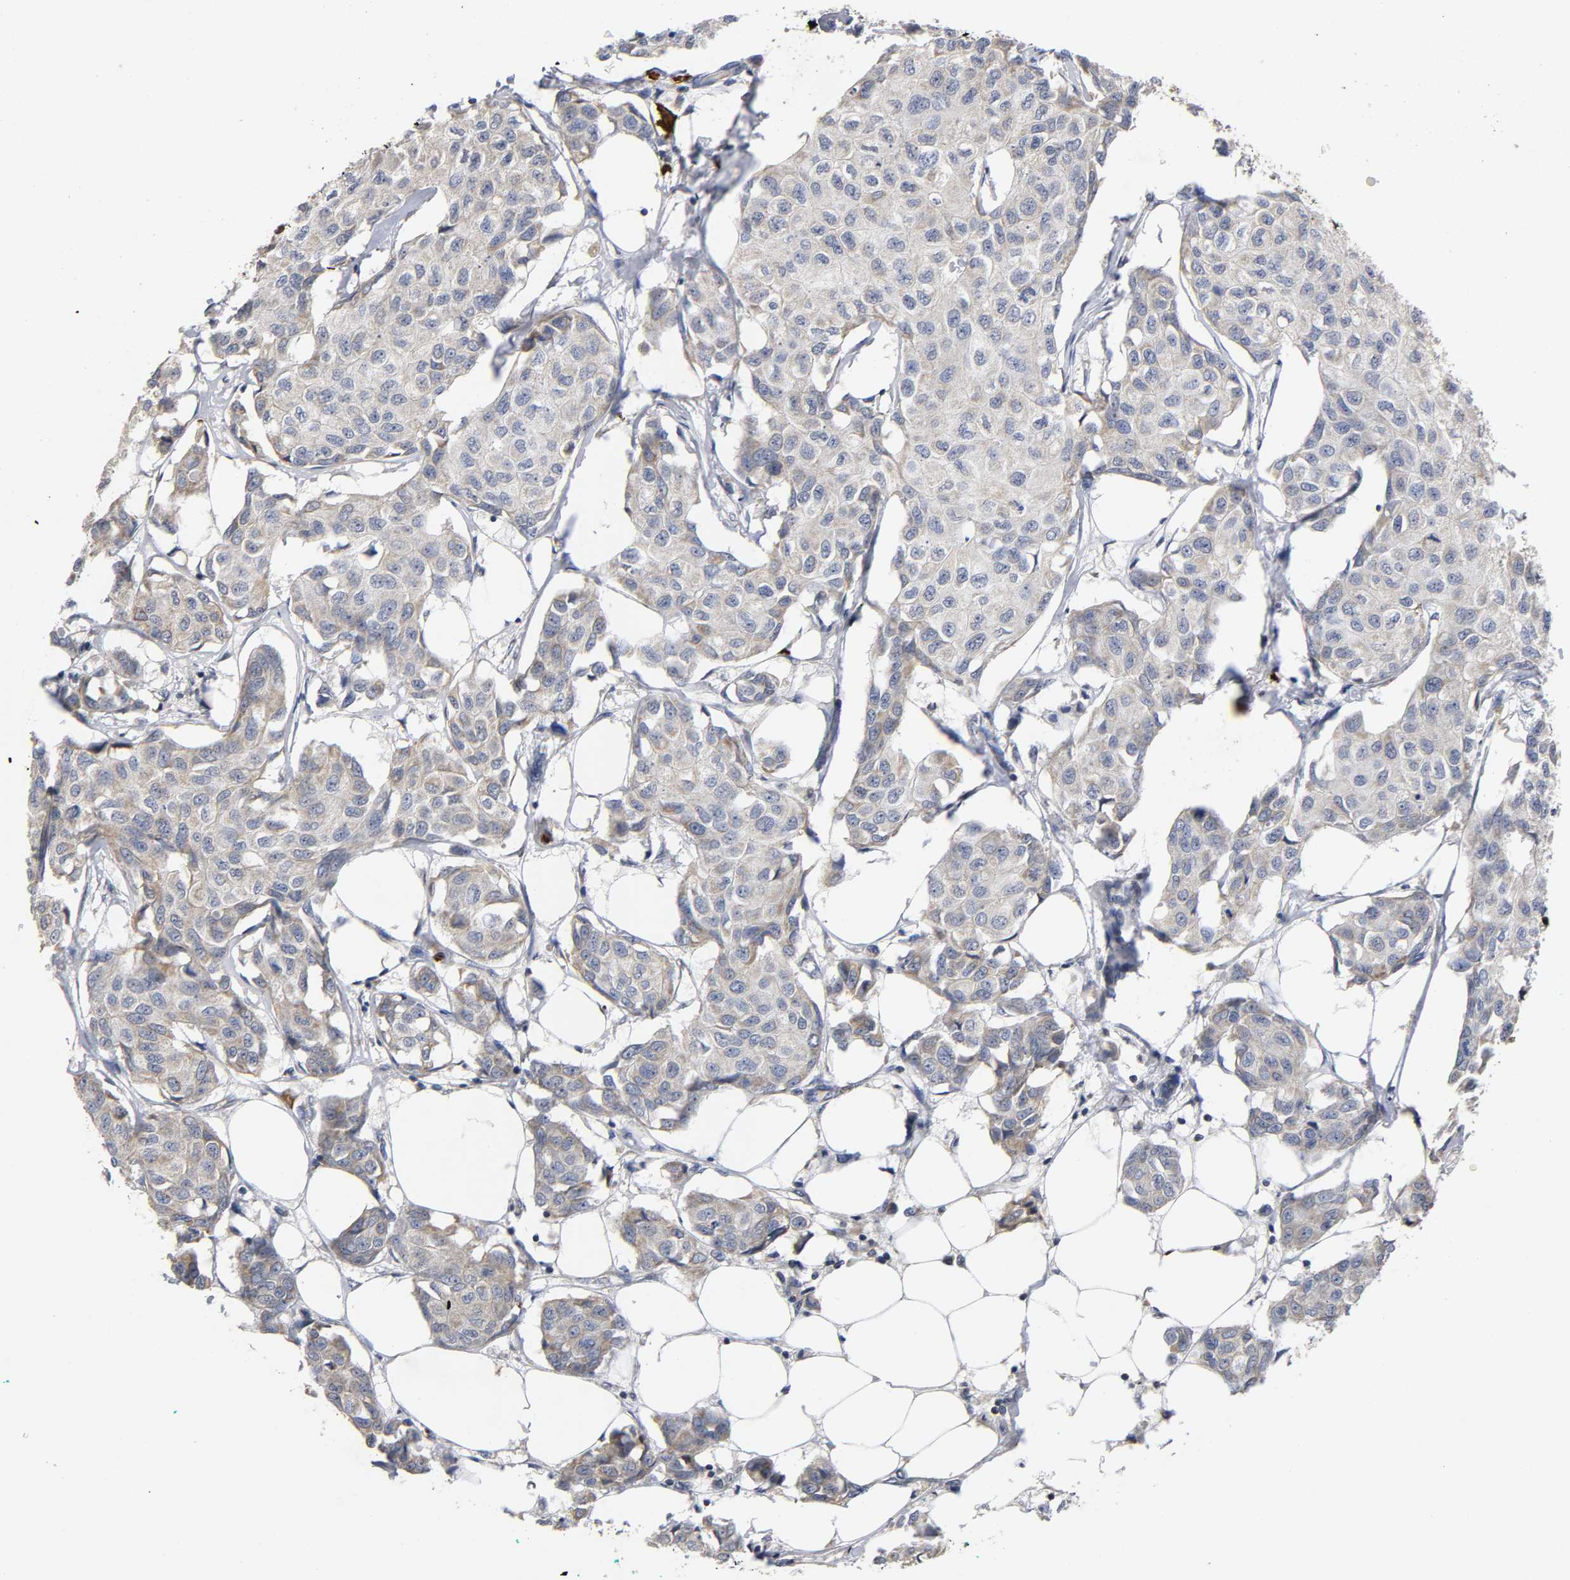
{"staining": {"intensity": "weak", "quantity": ">75%", "location": "cytoplasmic/membranous"}, "tissue": "breast cancer", "cell_type": "Tumor cells", "image_type": "cancer", "snomed": [{"axis": "morphology", "description": "Duct carcinoma"}, {"axis": "topography", "description": "Breast"}], "caption": "This is an image of immunohistochemistry staining of breast cancer (invasive ductal carcinoma), which shows weak positivity in the cytoplasmic/membranous of tumor cells.", "gene": "SYT16", "patient": {"sex": "female", "age": 80}}